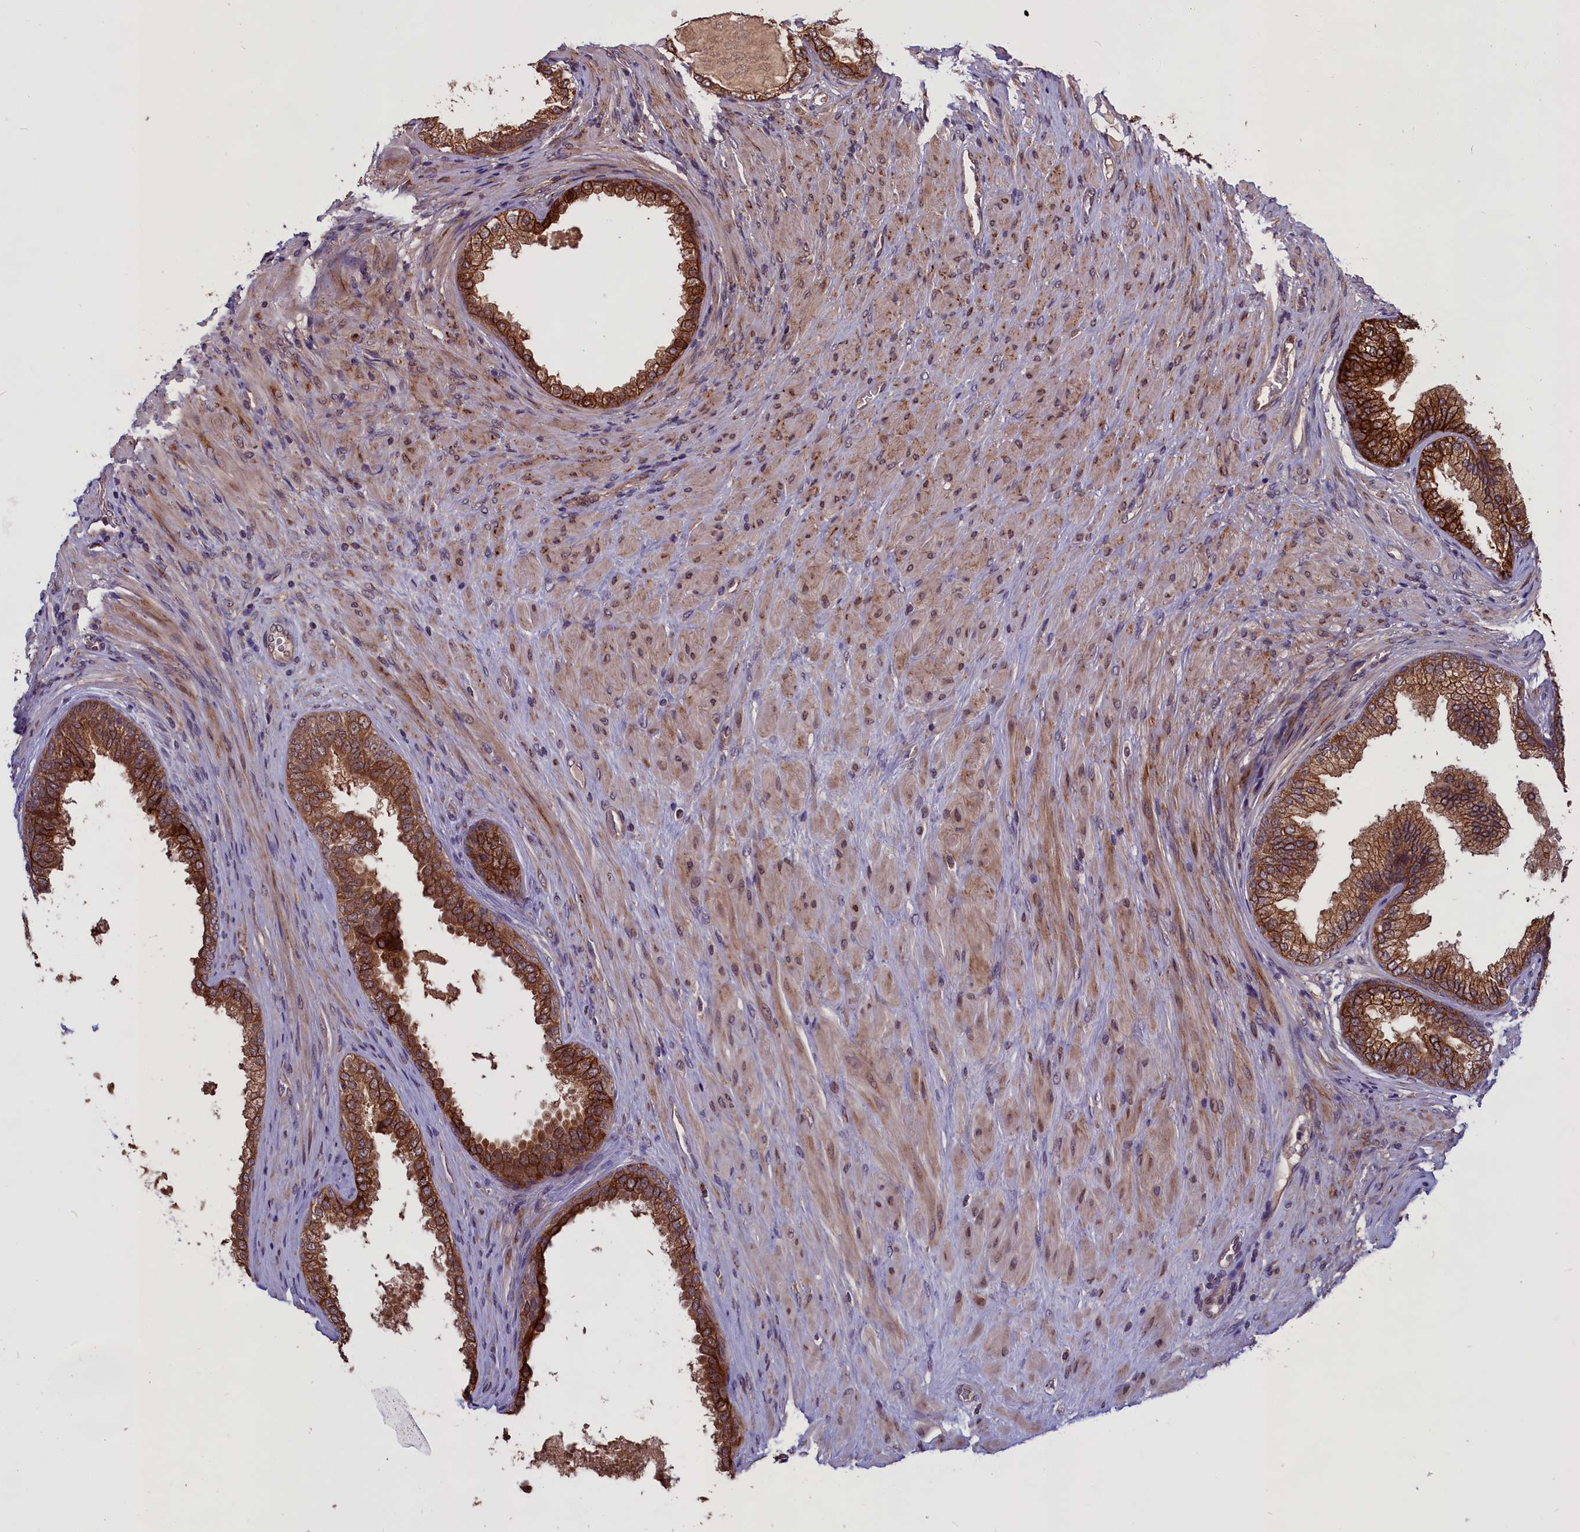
{"staining": {"intensity": "strong", "quantity": ">75%", "location": "cytoplasmic/membranous"}, "tissue": "prostate", "cell_type": "Glandular cells", "image_type": "normal", "snomed": [{"axis": "morphology", "description": "Normal tissue, NOS"}, {"axis": "topography", "description": "Prostate"}], "caption": "Immunohistochemistry (IHC) of unremarkable prostate shows high levels of strong cytoplasmic/membranous positivity in approximately >75% of glandular cells.", "gene": "DENND1B", "patient": {"sex": "male", "age": 76}}